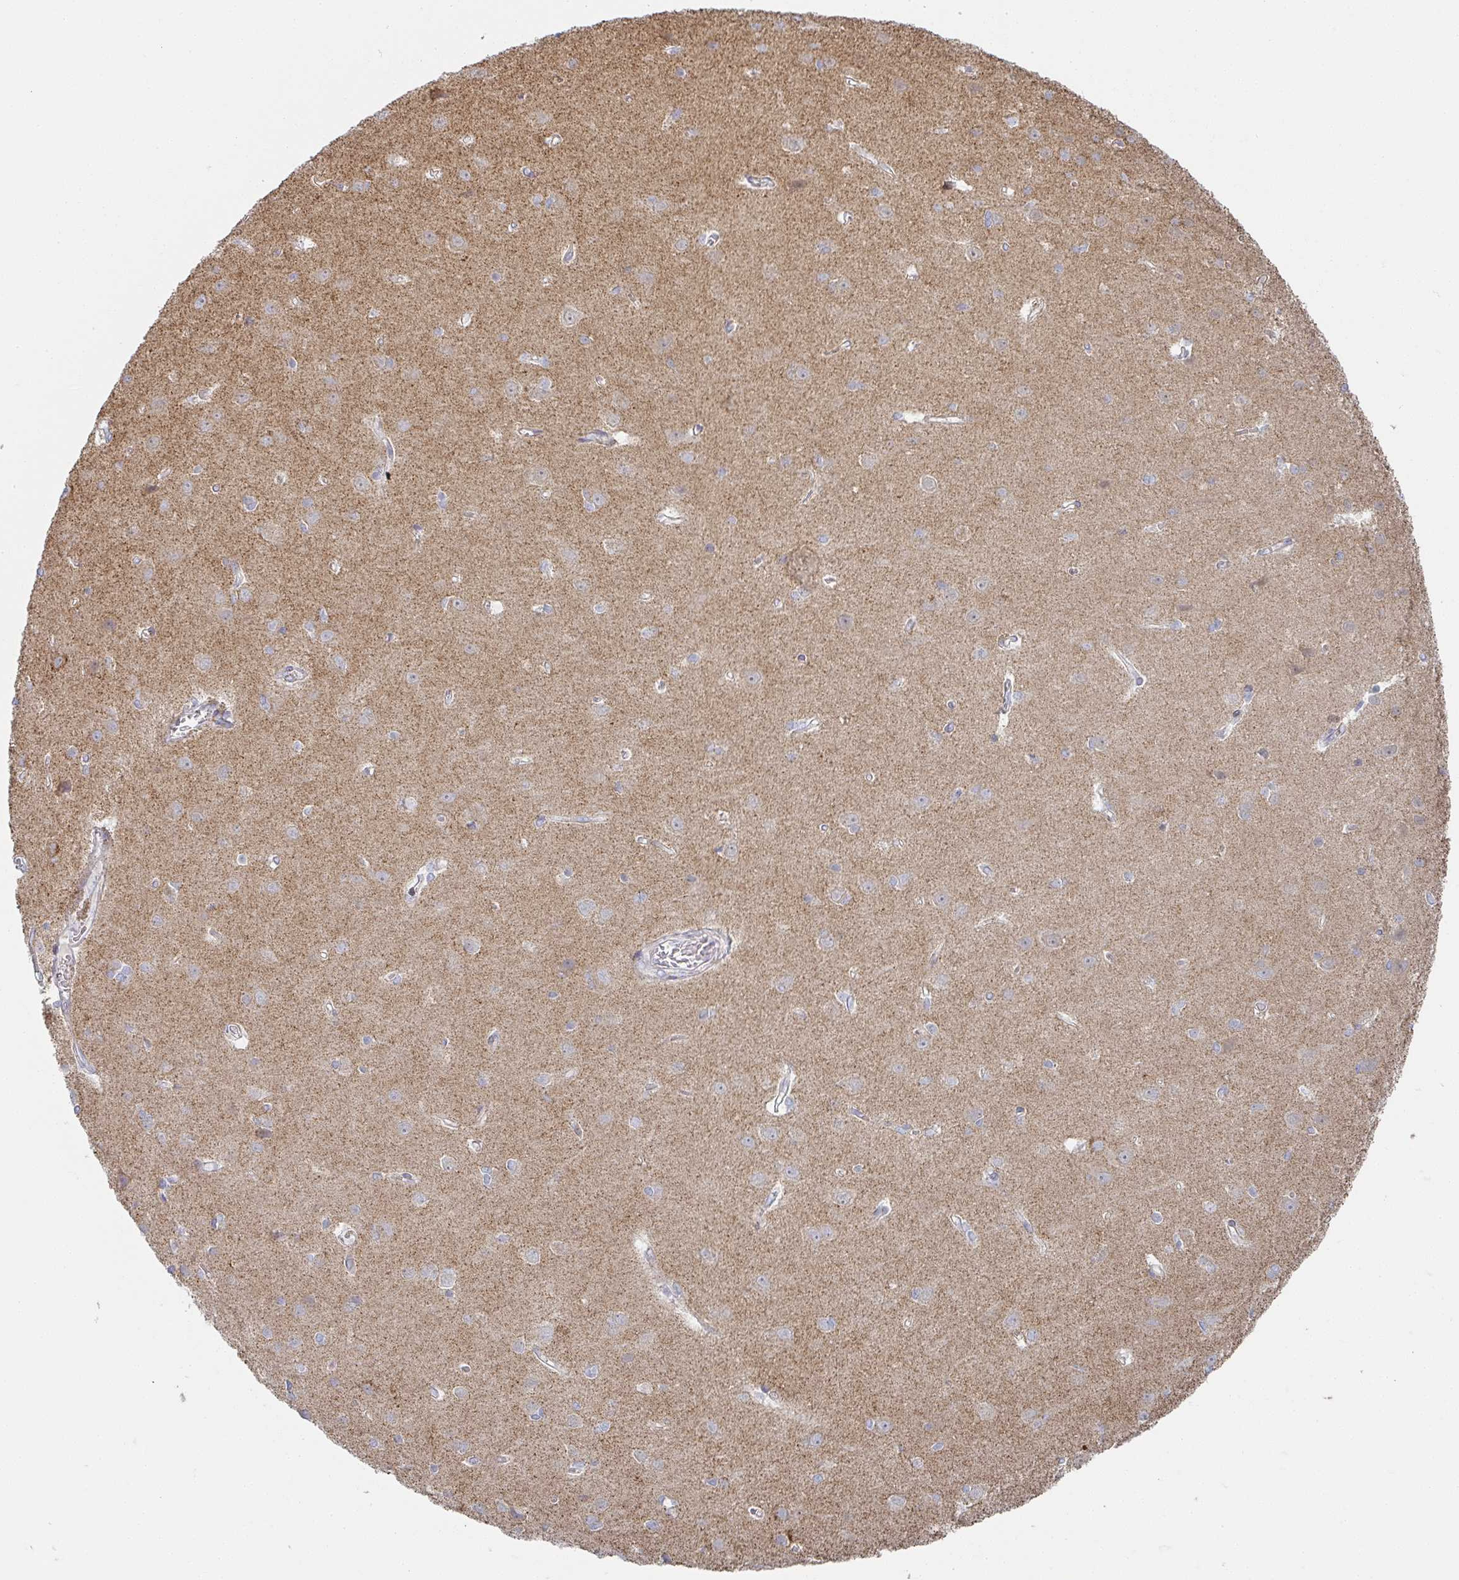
{"staining": {"intensity": "negative", "quantity": "none", "location": "none"}, "tissue": "cerebral cortex", "cell_type": "Endothelial cells", "image_type": "normal", "snomed": [{"axis": "morphology", "description": "Normal tissue, NOS"}, {"axis": "topography", "description": "Cerebral cortex"}], "caption": "Immunohistochemistry of benign cerebral cortex exhibits no expression in endothelial cells.", "gene": "ZNF526", "patient": {"sex": "male", "age": 37}}